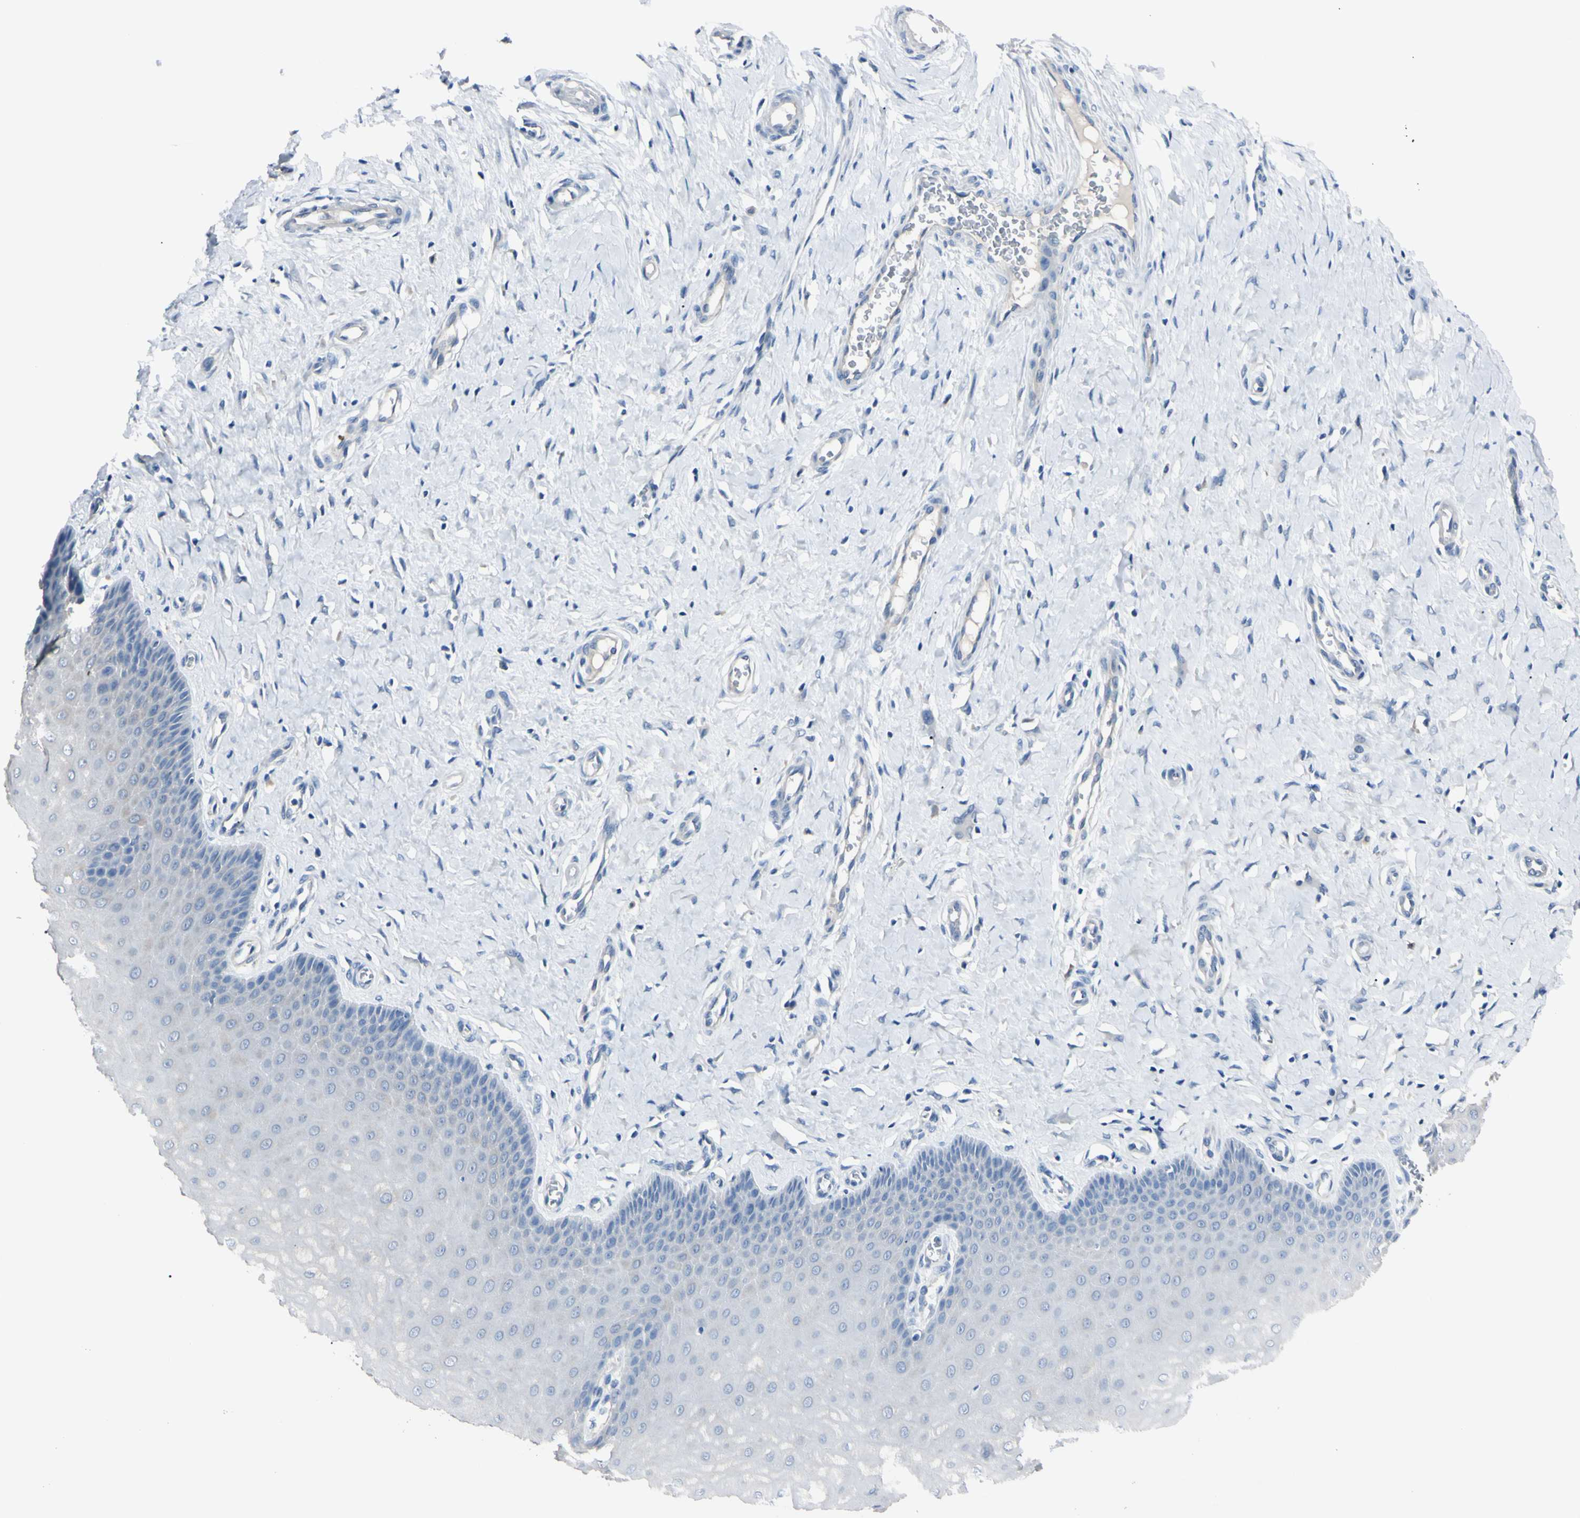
{"staining": {"intensity": "negative", "quantity": "none", "location": "none"}, "tissue": "cervix", "cell_type": "Glandular cells", "image_type": "normal", "snomed": [{"axis": "morphology", "description": "Normal tissue, NOS"}, {"axis": "topography", "description": "Cervix"}], "caption": "Glandular cells show no significant protein expression in unremarkable cervix. (DAB (3,3'-diaminobenzidine) immunohistochemistry, high magnification).", "gene": "FOLH1", "patient": {"sex": "female", "age": 55}}